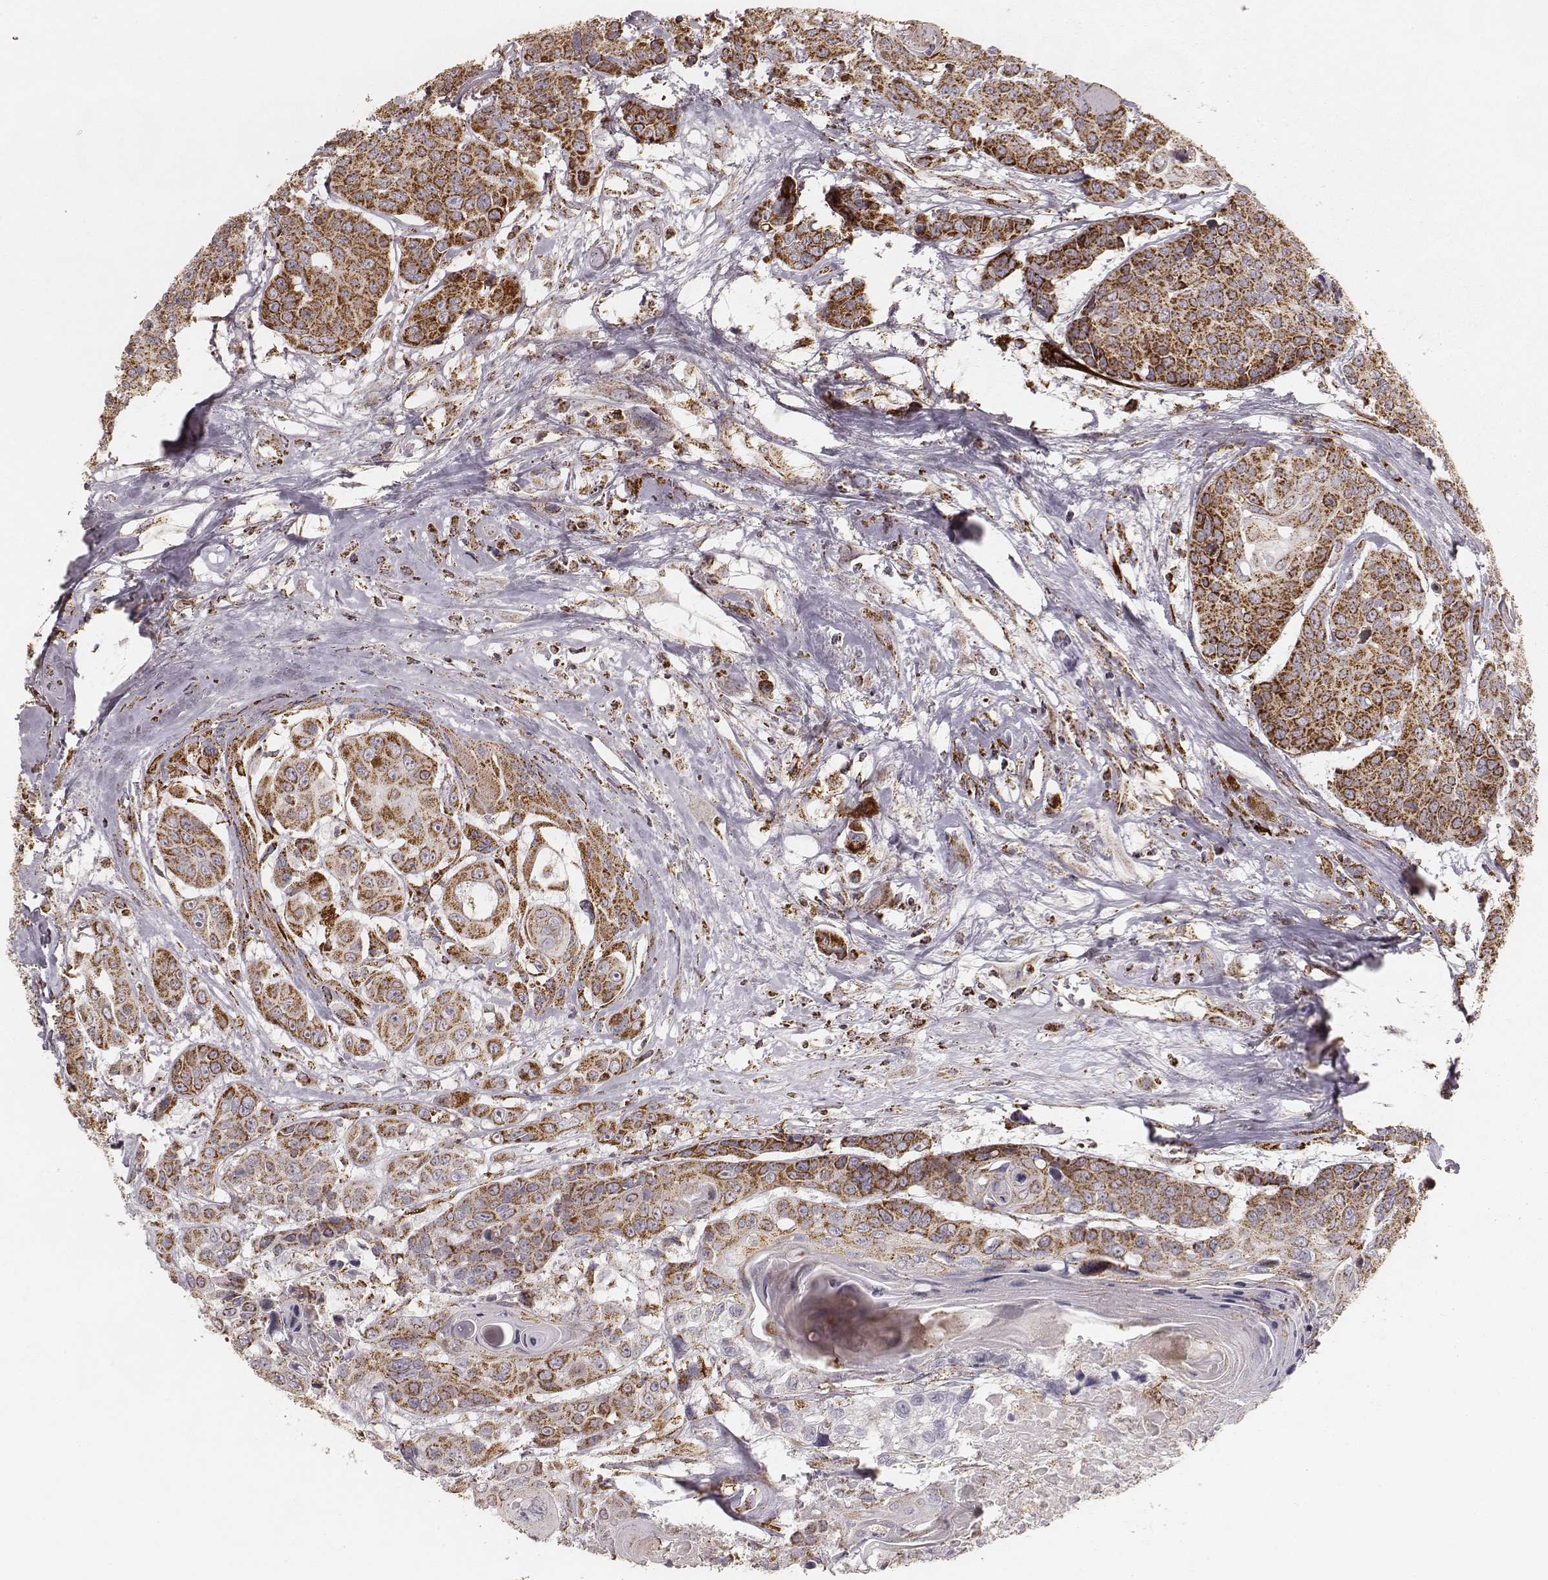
{"staining": {"intensity": "strong", "quantity": ">75%", "location": "cytoplasmic/membranous"}, "tissue": "head and neck cancer", "cell_type": "Tumor cells", "image_type": "cancer", "snomed": [{"axis": "morphology", "description": "Squamous cell carcinoma, NOS"}, {"axis": "topography", "description": "Oral tissue"}, {"axis": "topography", "description": "Head-Neck"}], "caption": "IHC histopathology image of human squamous cell carcinoma (head and neck) stained for a protein (brown), which reveals high levels of strong cytoplasmic/membranous staining in approximately >75% of tumor cells.", "gene": "CS", "patient": {"sex": "male", "age": 56}}